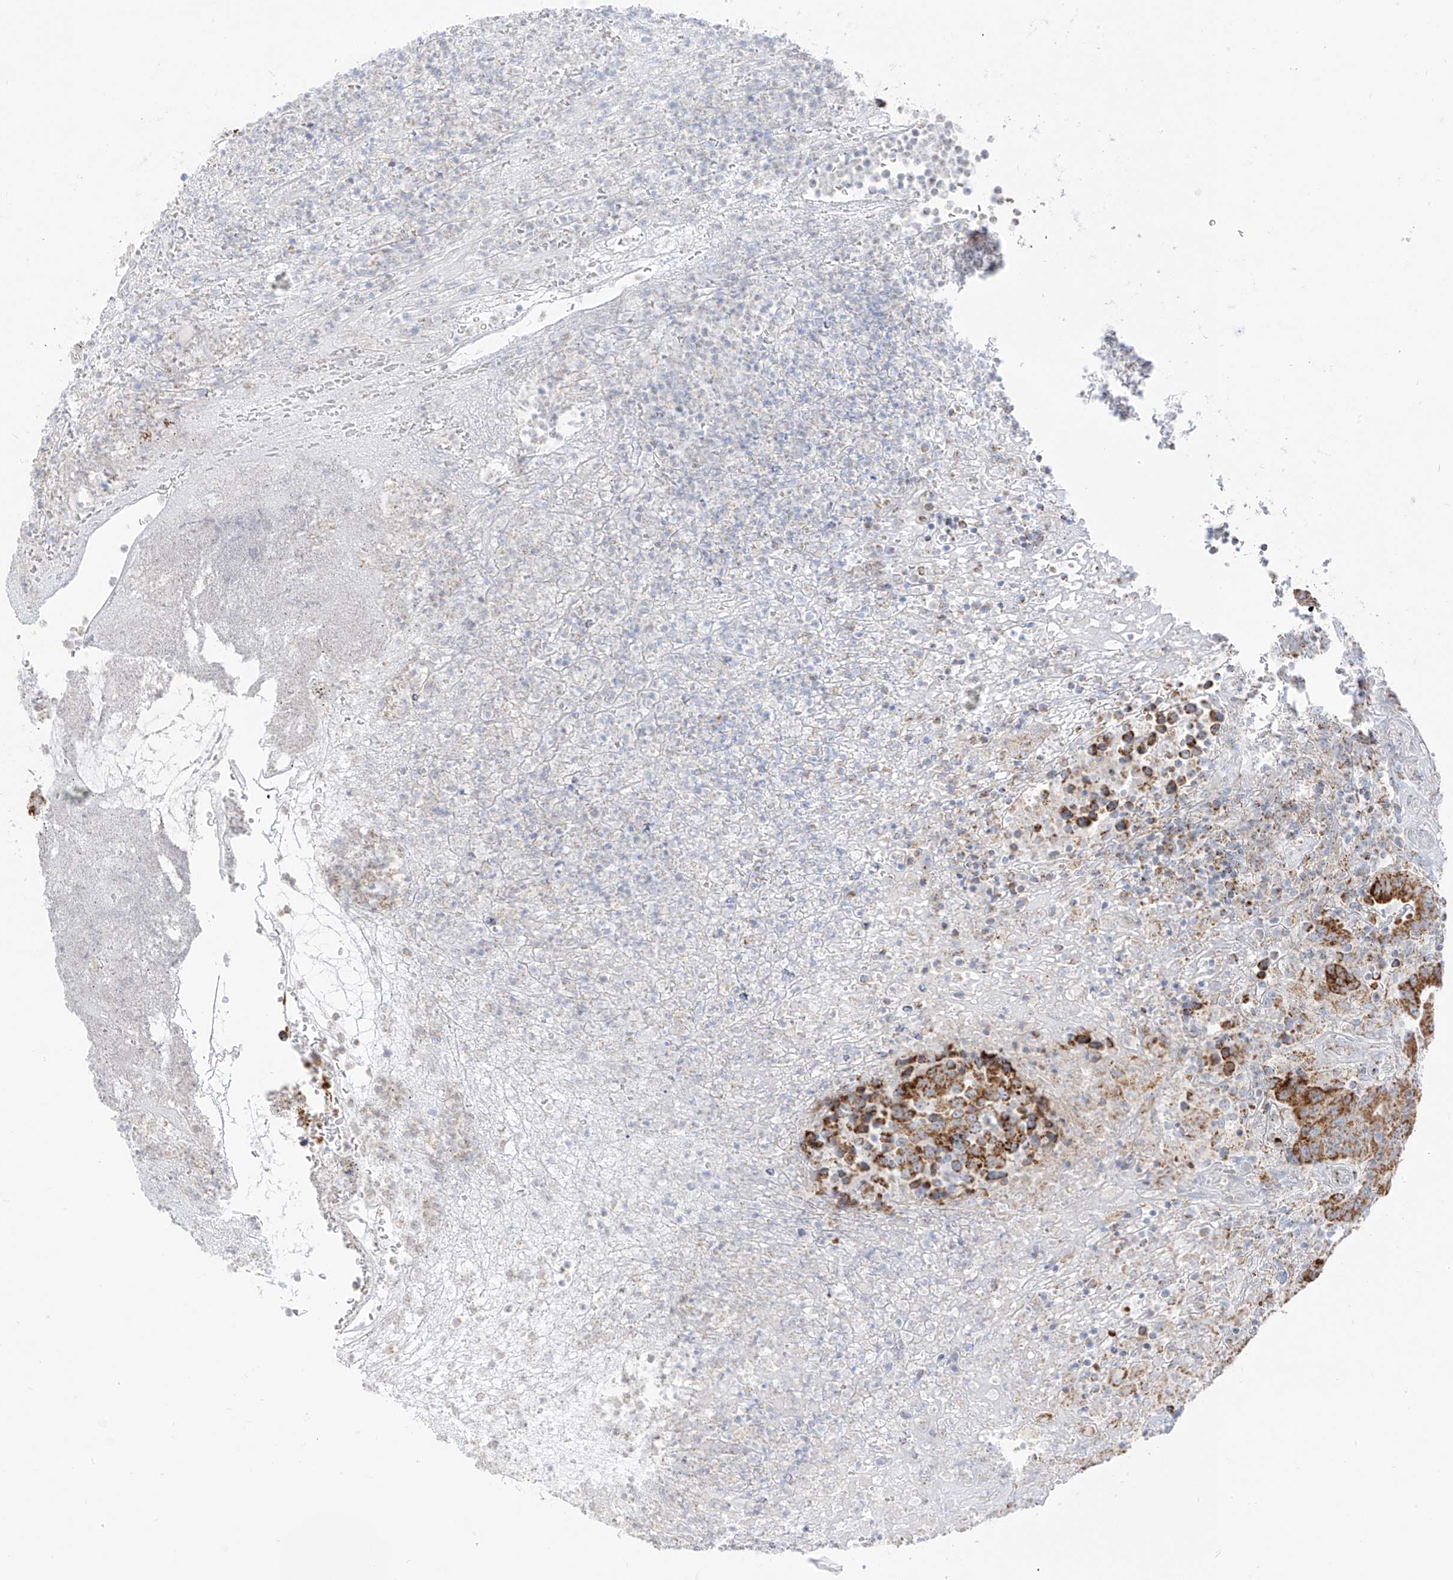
{"staining": {"intensity": "moderate", "quantity": ">75%", "location": "cytoplasmic/membranous"}, "tissue": "colorectal cancer", "cell_type": "Tumor cells", "image_type": "cancer", "snomed": [{"axis": "morphology", "description": "Normal tissue, NOS"}, {"axis": "morphology", "description": "Adenocarcinoma, NOS"}, {"axis": "topography", "description": "Colon"}], "caption": "Adenocarcinoma (colorectal) was stained to show a protein in brown. There is medium levels of moderate cytoplasmic/membranous expression in about >75% of tumor cells.", "gene": "ETHE1", "patient": {"sex": "female", "age": 75}}